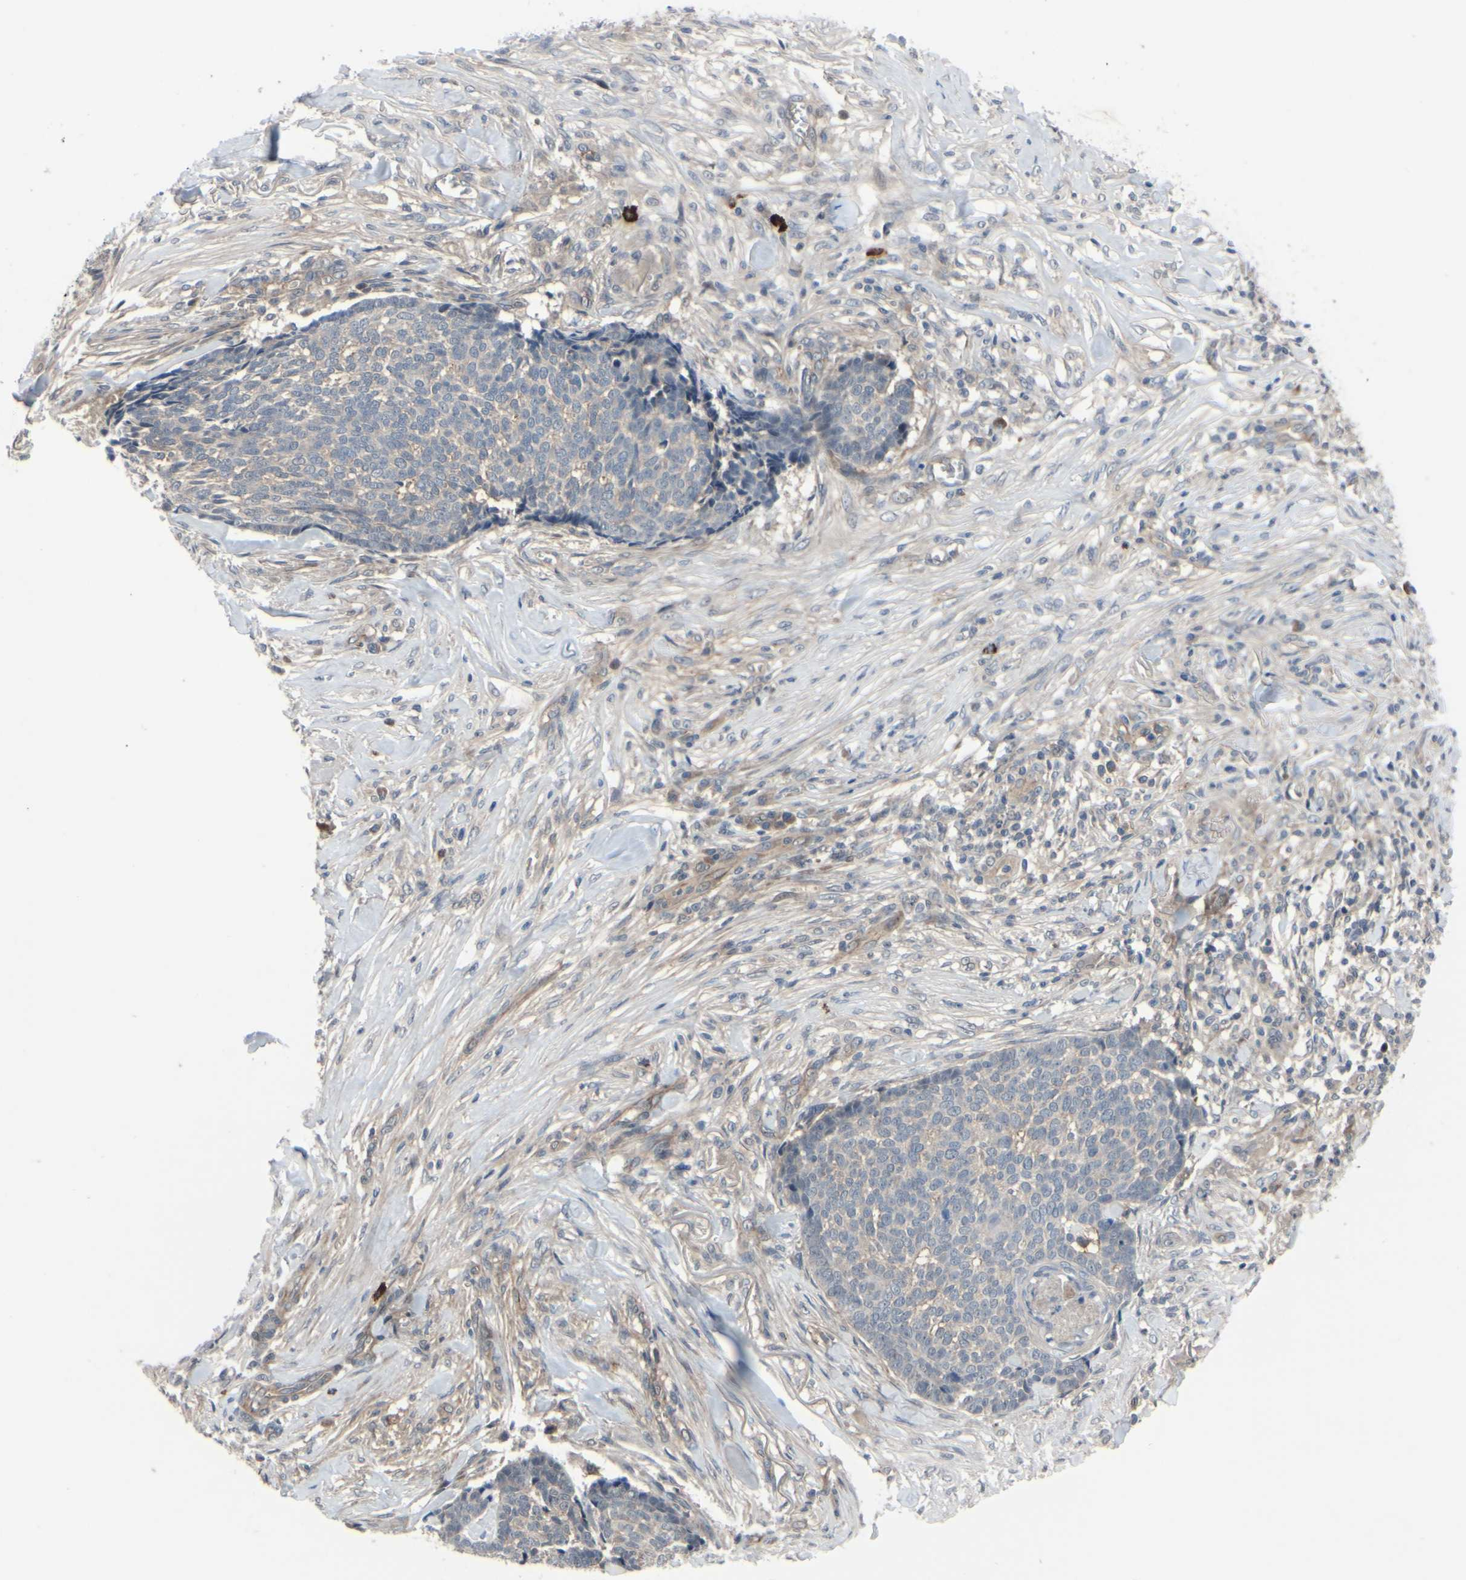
{"staining": {"intensity": "negative", "quantity": "none", "location": "none"}, "tissue": "skin cancer", "cell_type": "Tumor cells", "image_type": "cancer", "snomed": [{"axis": "morphology", "description": "Basal cell carcinoma"}, {"axis": "topography", "description": "Skin"}], "caption": "There is no significant staining in tumor cells of basal cell carcinoma (skin). The staining is performed using DAB brown chromogen with nuclei counter-stained in using hematoxylin.", "gene": "COMMD9", "patient": {"sex": "male", "age": 84}}